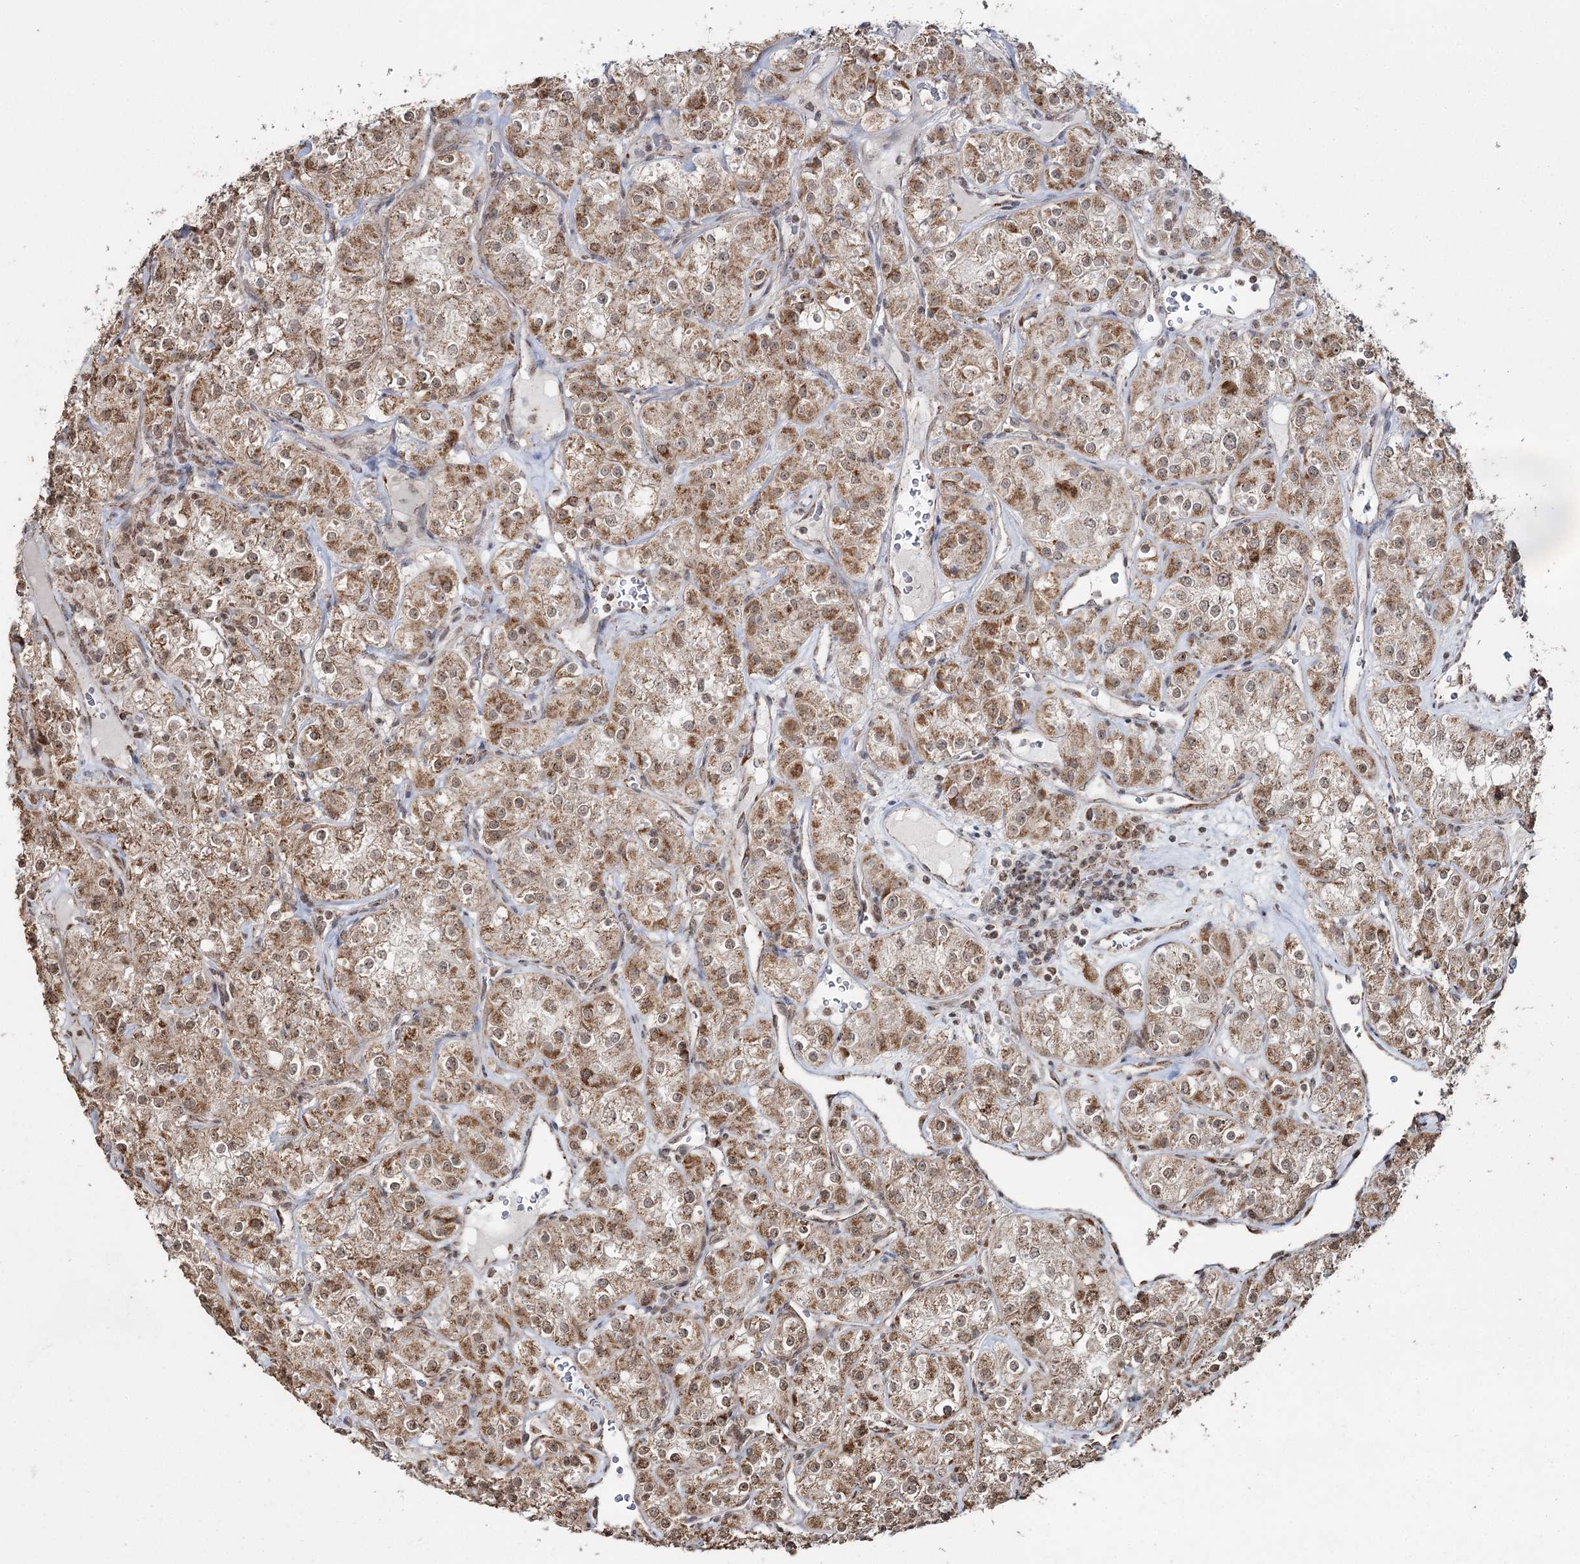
{"staining": {"intensity": "moderate", "quantity": ">75%", "location": "cytoplasmic/membranous,nuclear"}, "tissue": "renal cancer", "cell_type": "Tumor cells", "image_type": "cancer", "snomed": [{"axis": "morphology", "description": "Adenocarcinoma, NOS"}, {"axis": "topography", "description": "Kidney"}], "caption": "Brown immunohistochemical staining in adenocarcinoma (renal) exhibits moderate cytoplasmic/membranous and nuclear positivity in approximately >75% of tumor cells.", "gene": "PDHX", "patient": {"sex": "male", "age": 77}}